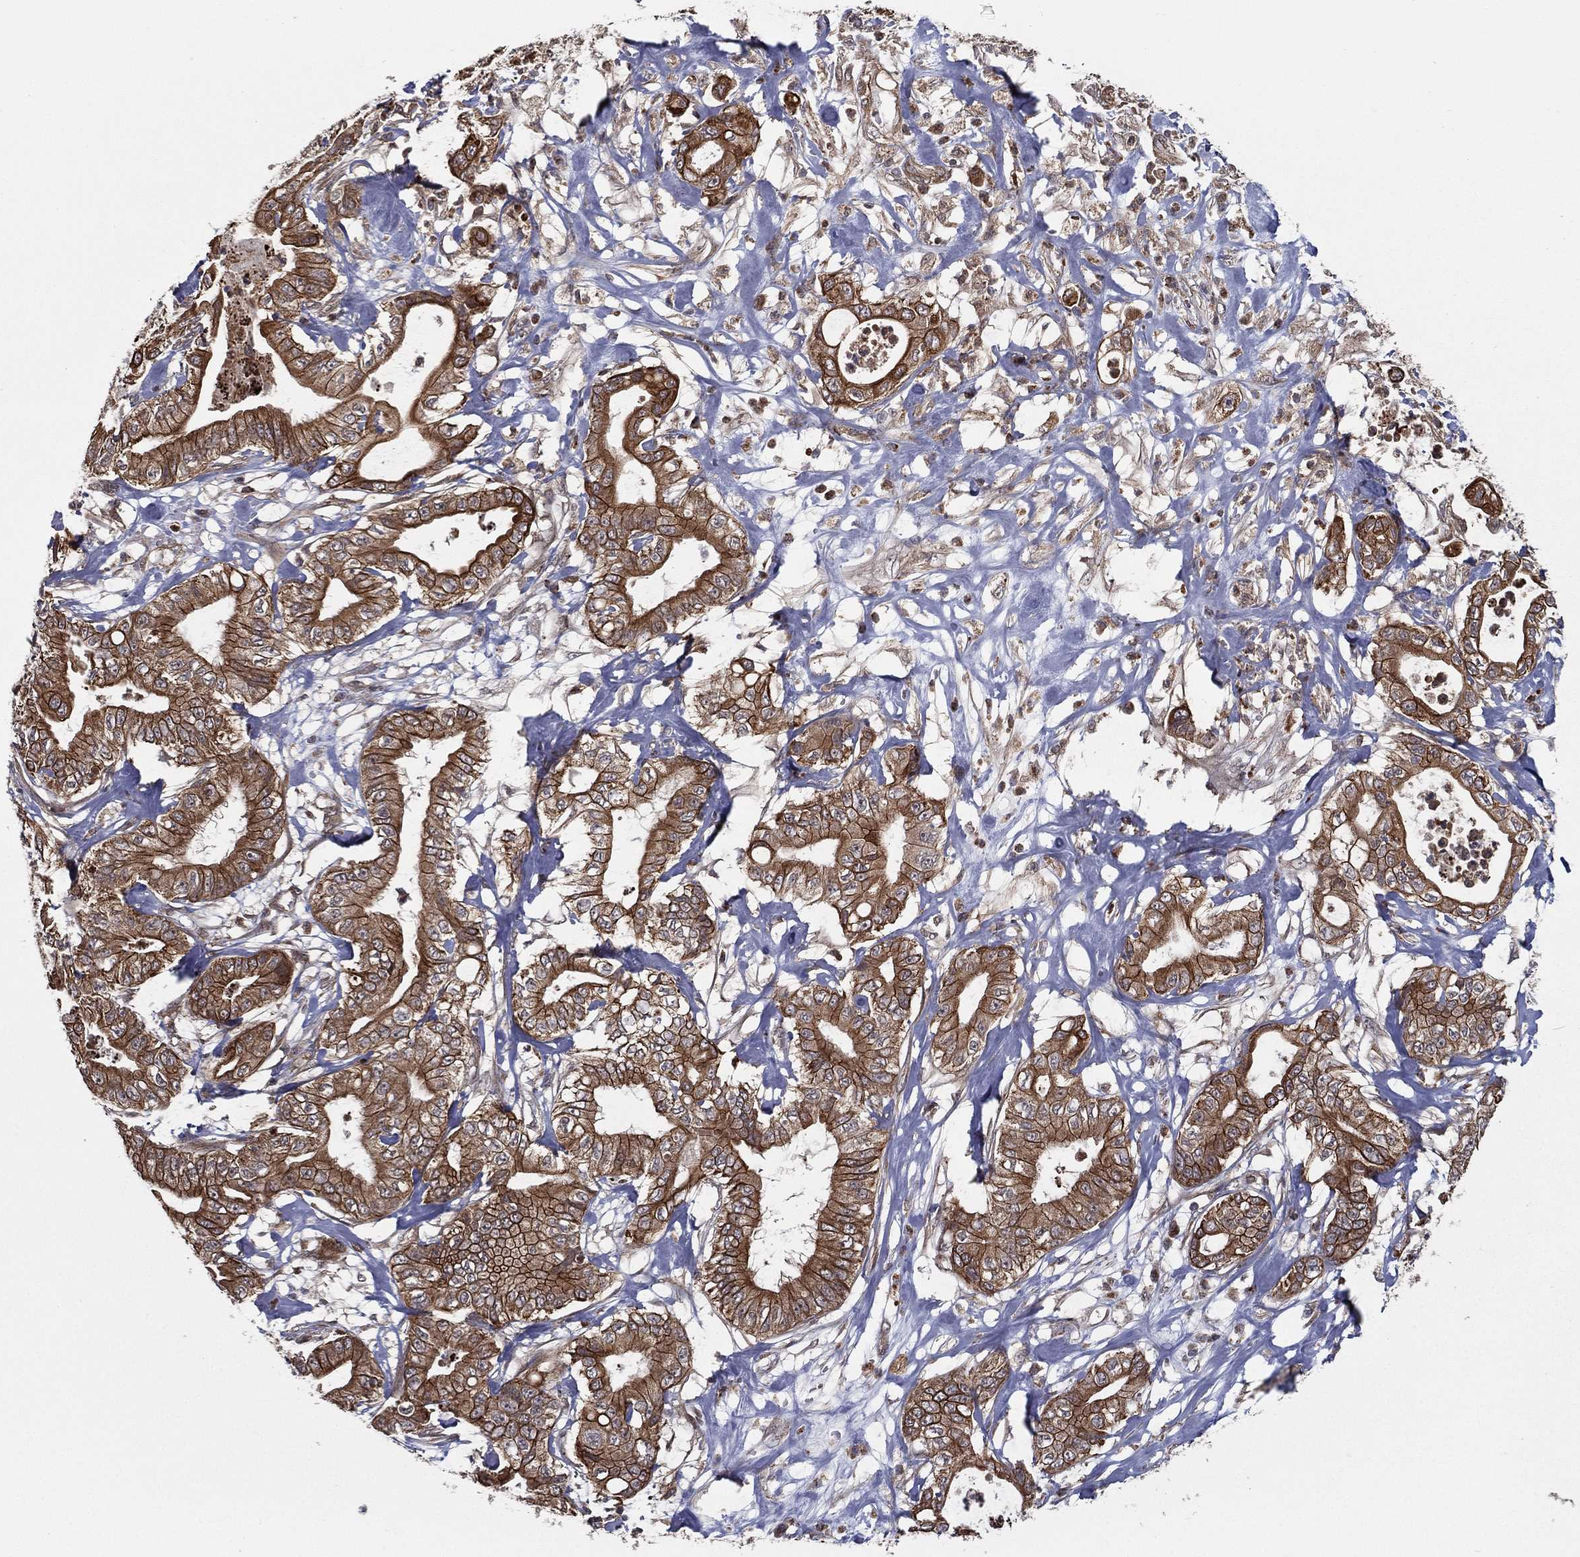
{"staining": {"intensity": "strong", "quantity": ">75%", "location": "cytoplasmic/membranous"}, "tissue": "pancreatic cancer", "cell_type": "Tumor cells", "image_type": "cancer", "snomed": [{"axis": "morphology", "description": "Adenocarcinoma, NOS"}, {"axis": "topography", "description": "Pancreas"}], "caption": "Immunohistochemistry photomicrograph of pancreatic cancer stained for a protein (brown), which demonstrates high levels of strong cytoplasmic/membranous staining in approximately >75% of tumor cells.", "gene": "UACA", "patient": {"sex": "male", "age": 71}}